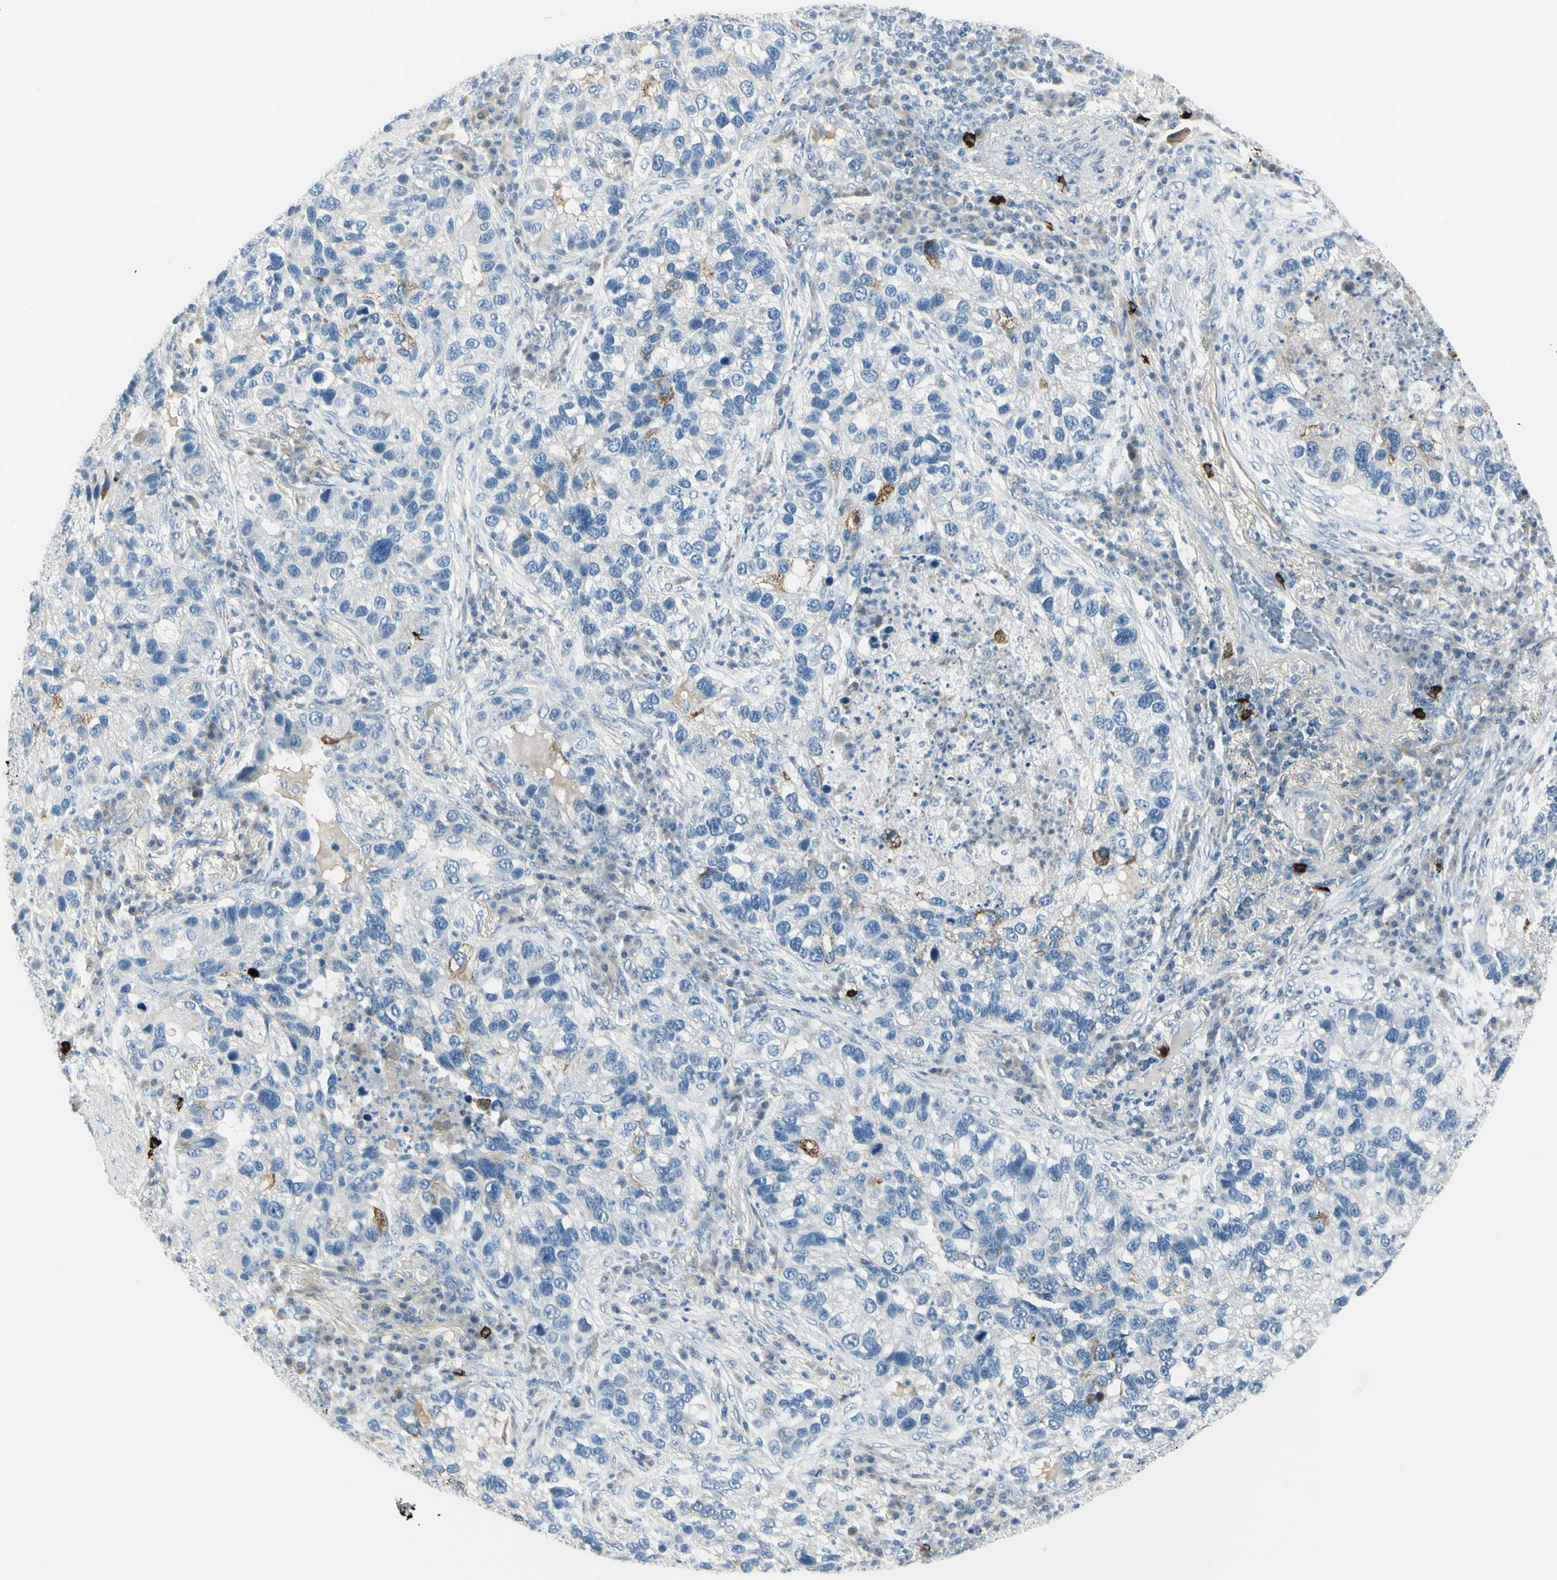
{"staining": {"intensity": "strong", "quantity": "<25%", "location": "cytoplasmic/membranous"}, "tissue": "lung cancer", "cell_type": "Tumor cells", "image_type": "cancer", "snomed": [{"axis": "morphology", "description": "Normal tissue, NOS"}, {"axis": "morphology", "description": "Adenocarcinoma, NOS"}, {"axis": "topography", "description": "Bronchus"}, {"axis": "topography", "description": "Lung"}], "caption": "Immunohistochemical staining of adenocarcinoma (lung) reveals strong cytoplasmic/membranous protein staining in approximately <25% of tumor cells.", "gene": "DLG4", "patient": {"sex": "male", "age": 54}}